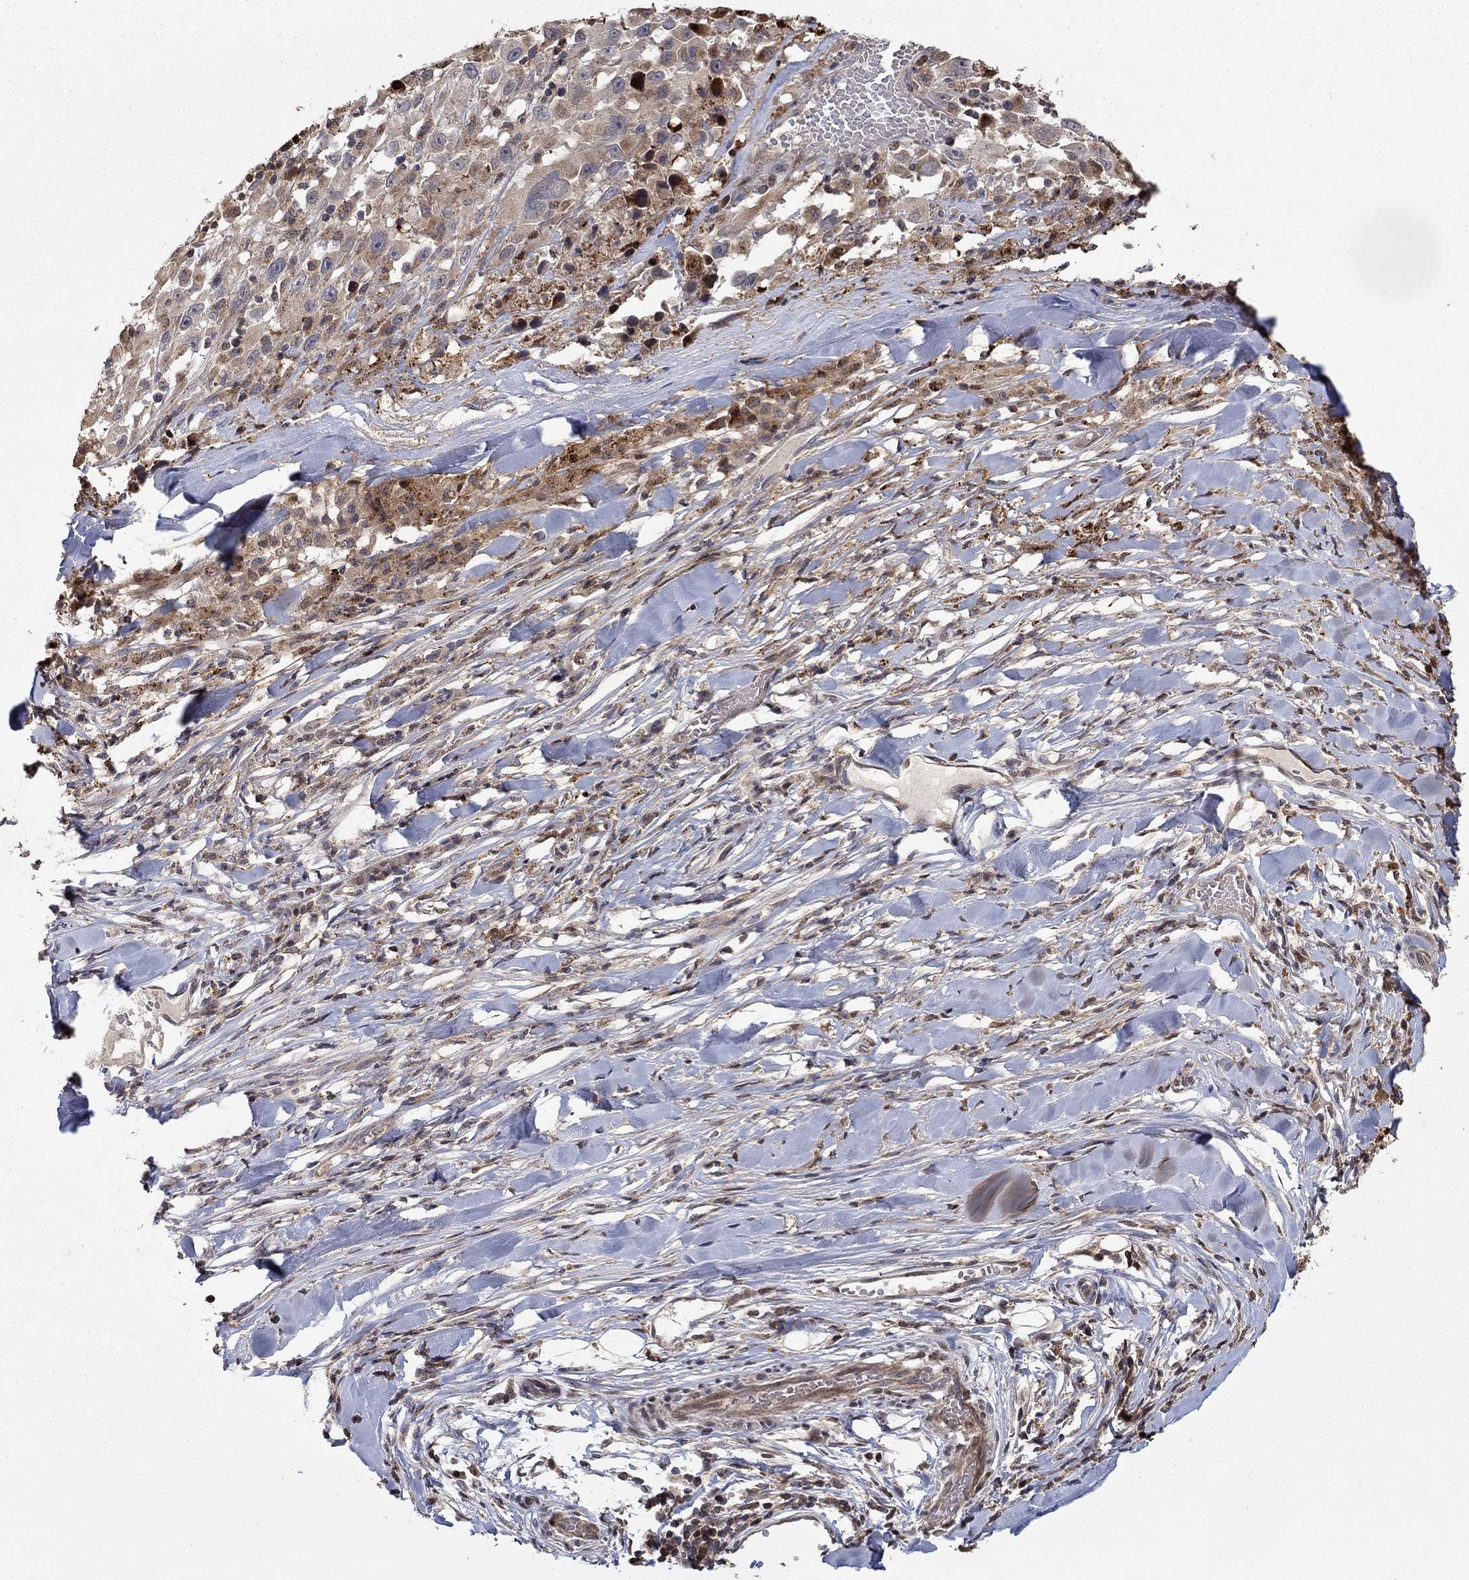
{"staining": {"intensity": "weak", "quantity": "25%-75%", "location": "cytoplasmic/membranous"}, "tissue": "melanoma", "cell_type": "Tumor cells", "image_type": "cancer", "snomed": [{"axis": "morphology", "description": "Malignant melanoma, Metastatic site"}, {"axis": "topography", "description": "Lymph node"}], "caption": "Immunohistochemical staining of human melanoma displays low levels of weak cytoplasmic/membranous staining in approximately 25%-75% of tumor cells.", "gene": "LPCAT4", "patient": {"sex": "male", "age": 50}}